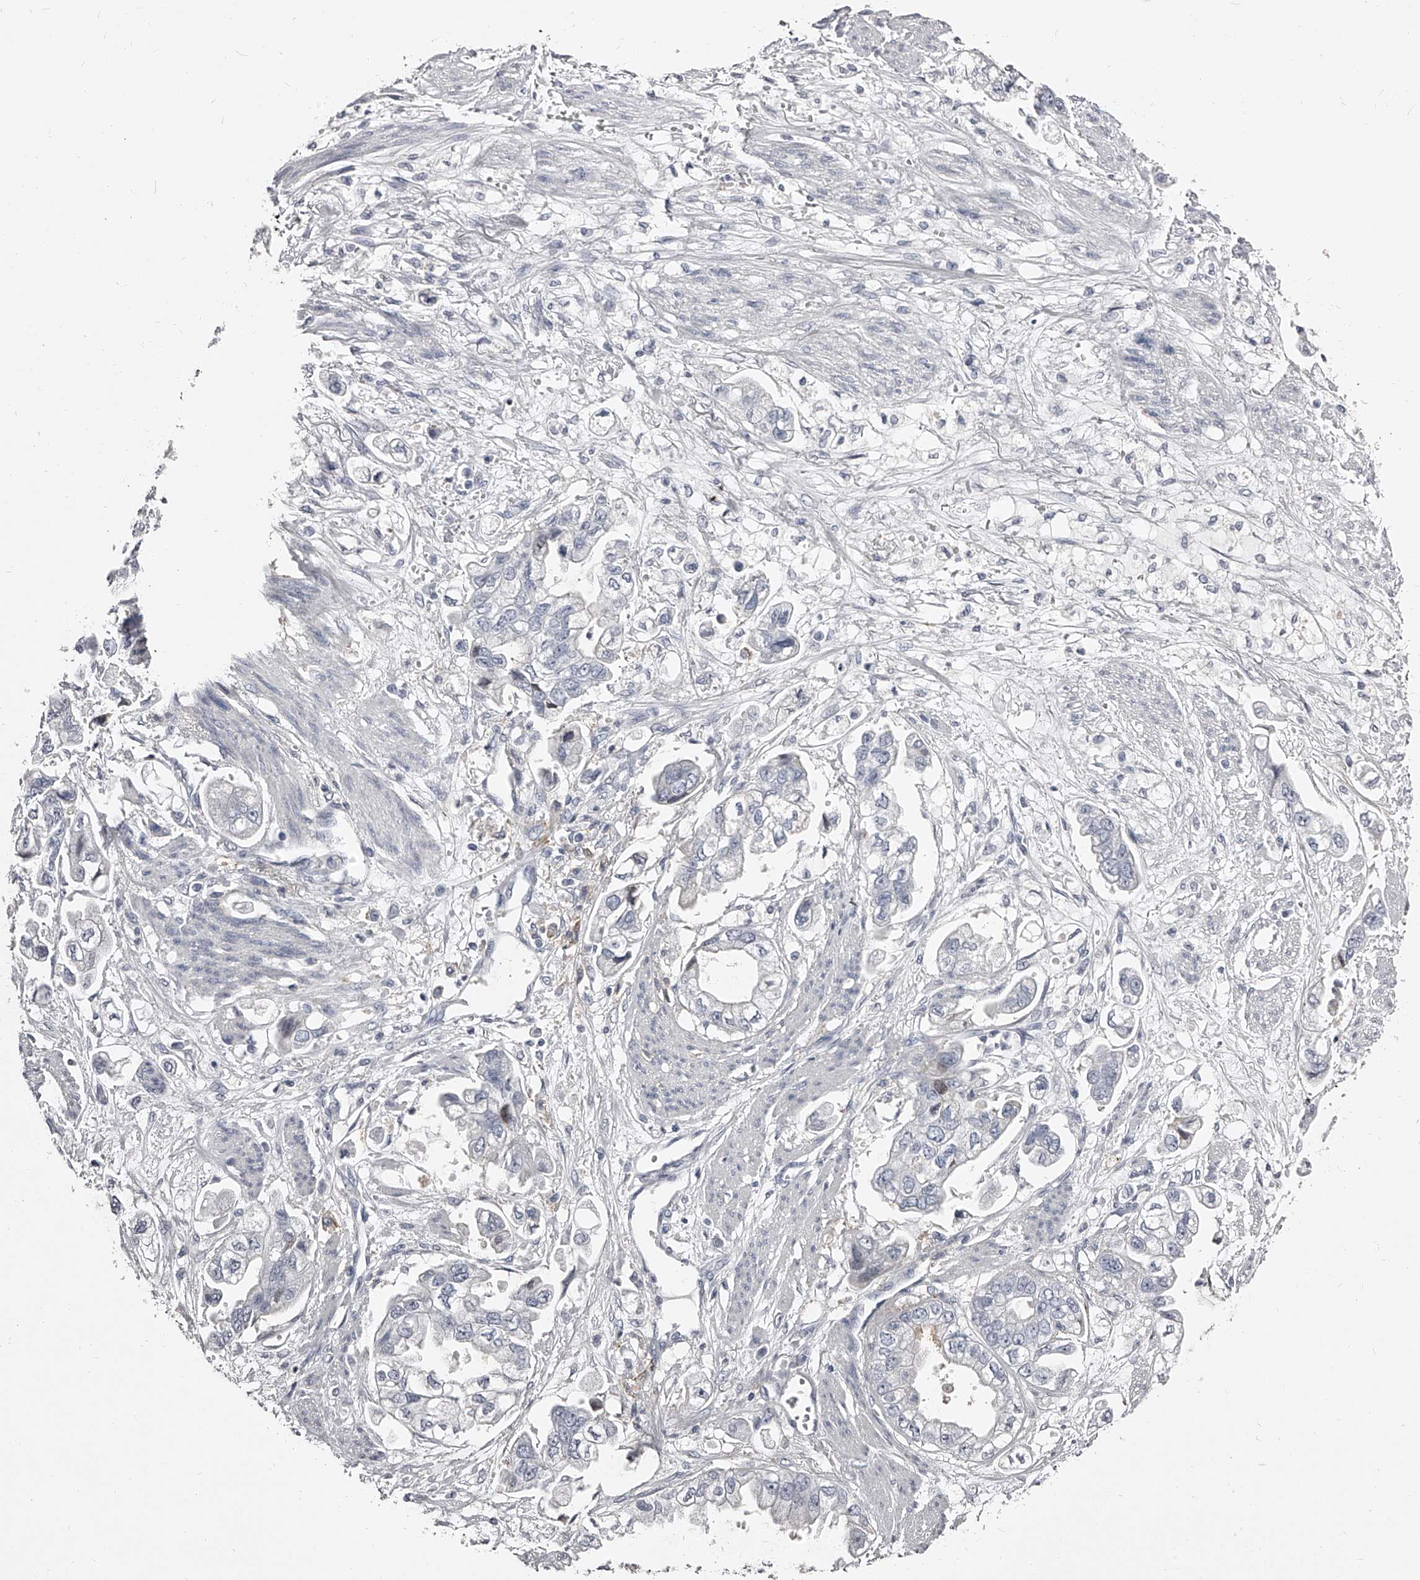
{"staining": {"intensity": "negative", "quantity": "none", "location": "none"}, "tissue": "stomach cancer", "cell_type": "Tumor cells", "image_type": "cancer", "snomed": [{"axis": "morphology", "description": "Adenocarcinoma, NOS"}, {"axis": "topography", "description": "Stomach"}], "caption": "Immunohistochemistry of human stomach cancer (adenocarcinoma) displays no expression in tumor cells. (Stains: DAB (3,3'-diaminobenzidine) immunohistochemistry (IHC) with hematoxylin counter stain, Microscopy: brightfield microscopy at high magnification).", "gene": "PACSIN1", "patient": {"sex": "male", "age": 62}}